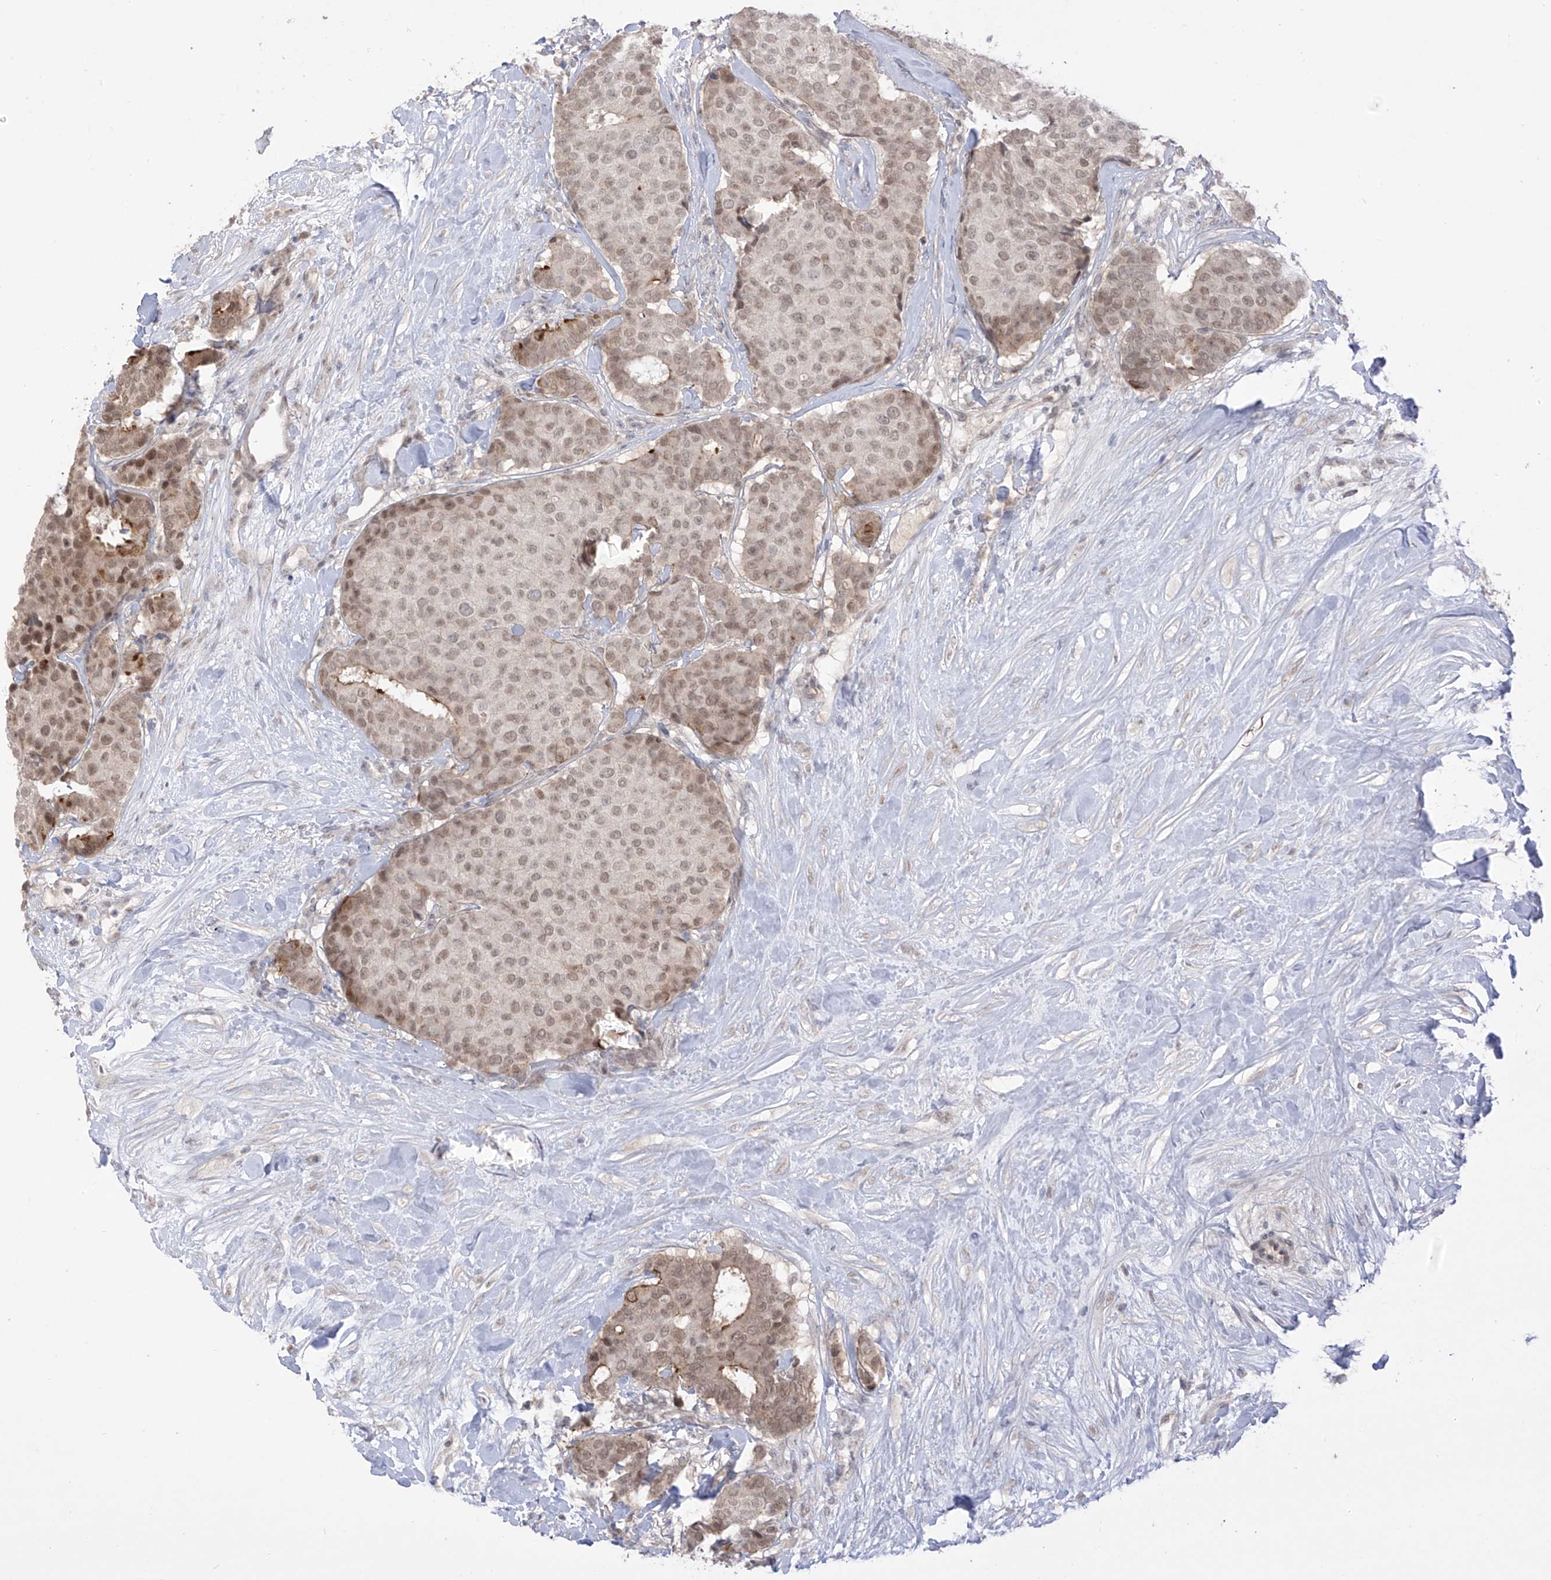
{"staining": {"intensity": "moderate", "quantity": ">75%", "location": "nuclear"}, "tissue": "breast cancer", "cell_type": "Tumor cells", "image_type": "cancer", "snomed": [{"axis": "morphology", "description": "Duct carcinoma"}, {"axis": "topography", "description": "Breast"}], "caption": "Moderate nuclear staining for a protein is seen in about >75% of tumor cells of intraductal carcinoma (breast) using immunohistochemistry.", "gene": "OGT", "patient": {"sex": "female", "age": 75}}